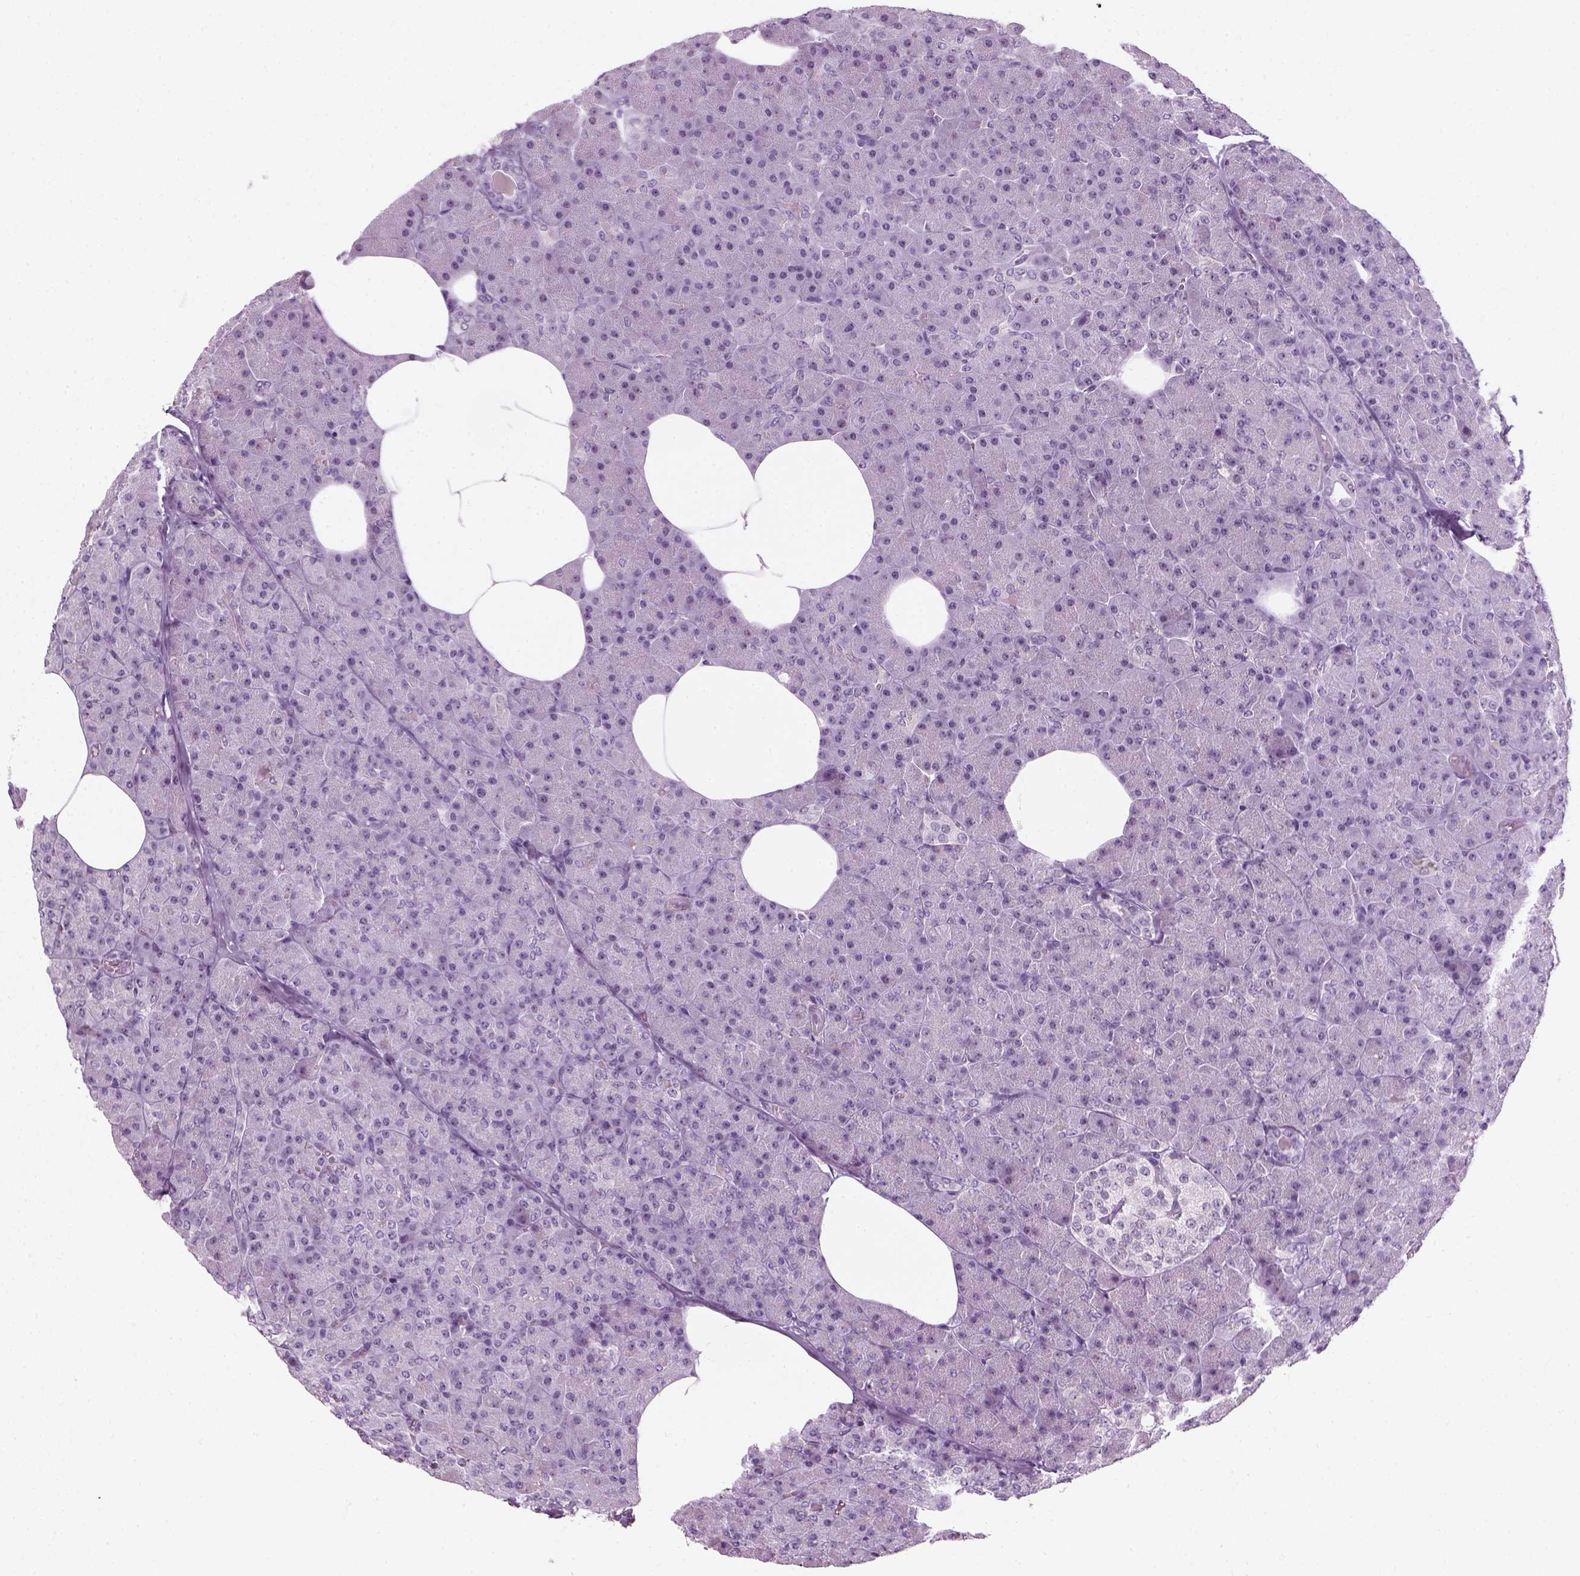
{"staining": {"intensity": "moderate", "quantity": "<25%", "location": "nuclear"}, "tissue": "pancreas", "cell_type": "Exocrine glandular cells", "image_type": "normal", "snomed": [{"axis": "morphology", "description": "Normal tissue, NOS"}, {"axis": "topography", "description": "Pancreas"}], "caption": "Immunohistochemistry (DAB) staining of benign human pancreas exhibits moderate nuclear protein positivity in approximately <25% of exocrine glandular cells.", "gene": "ZNF865", "patient": {"sex": "female", "age": 45}}